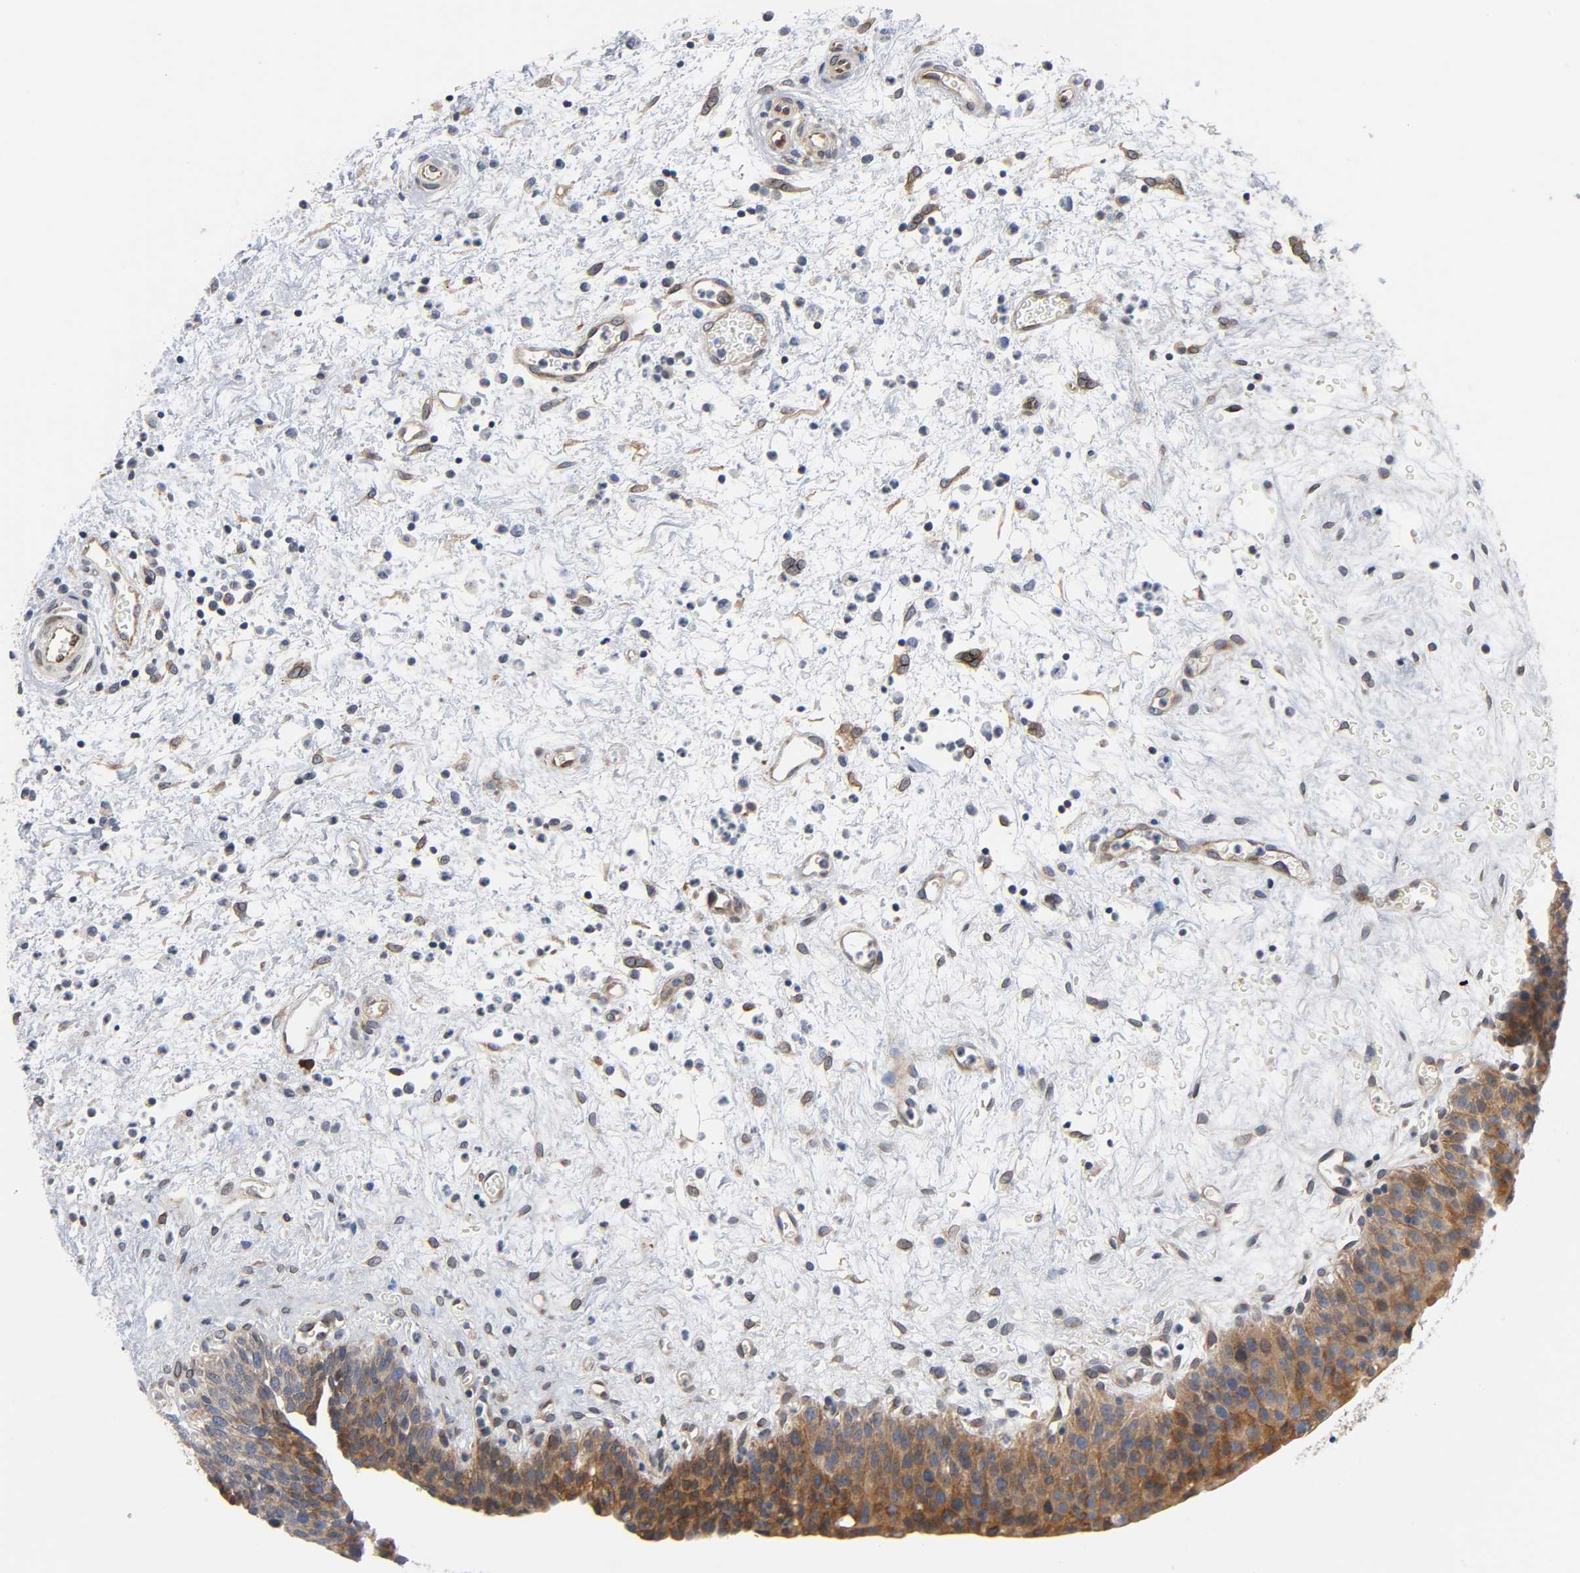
{"staining": {"intensity": "moderate", "quantity": ">75%", "location": "cytoplasmic/membranous"}, "tissue": "urinary bladder", "cell_type": "Urothelial cells", "image_type": "normal", "snomed": [{"axis": "morphology", "description": "Normal tissue, NOS"}, {"axis": "morphology", "description": "Dysplasia, NOS"}, {"axis": "topography", "description": "Urinary bladder"}], "caption": "Immunohistochemical staining of unremarkable human urinary bladder reveals medium levels of moderate cytoplasmic/membranous expression in approximately >75% of urothelial cells. (DAB IHC with brightfield microscopy, high magnification).", "gene": "ASB6", "patient": {"sex": "male", "age": 35}}